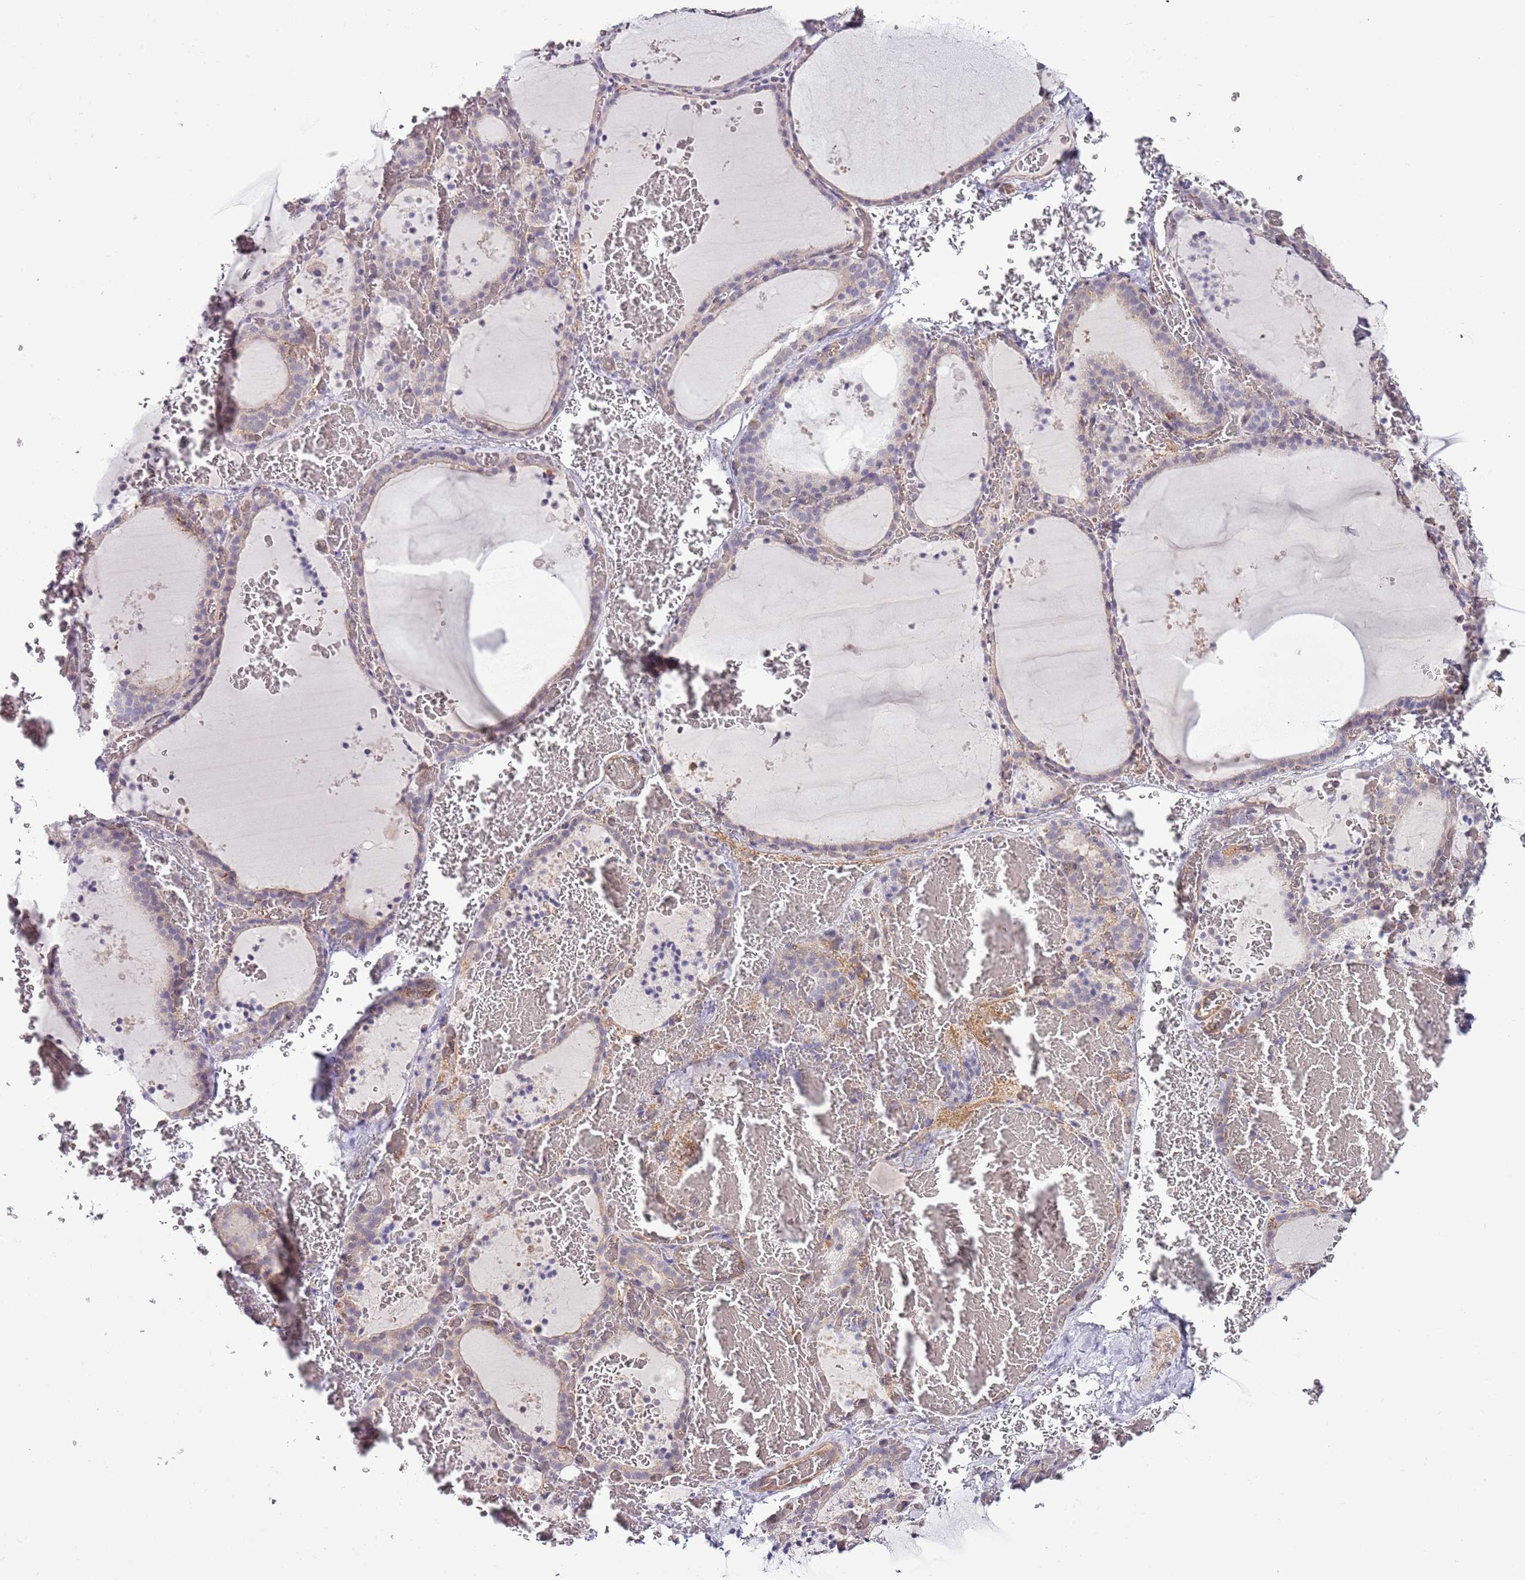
{"staining": {"intensity": "negative", "quantity": "none", "location": "none"}, "tissue": "thyroid gland", "cell_type": "Glandular cells", "image_type": "normal", "snomed": [{"axis": "morphology", "description": "Normal tissue, NOS"}, {"axis": "topography", "description": "Thyroid gland"}], "caption": "Thyroid gland was stained to show a protein in brown. There is no significant staining in glandular cells. (Stains: DAB (3,3'-diaminobenzidine) IHC with hematoxylin counter stain, Microscopy: brightfield microscopy at high magnification).", "gene": "LPIN2", "patient": {"sex": "female", "age": 39}}